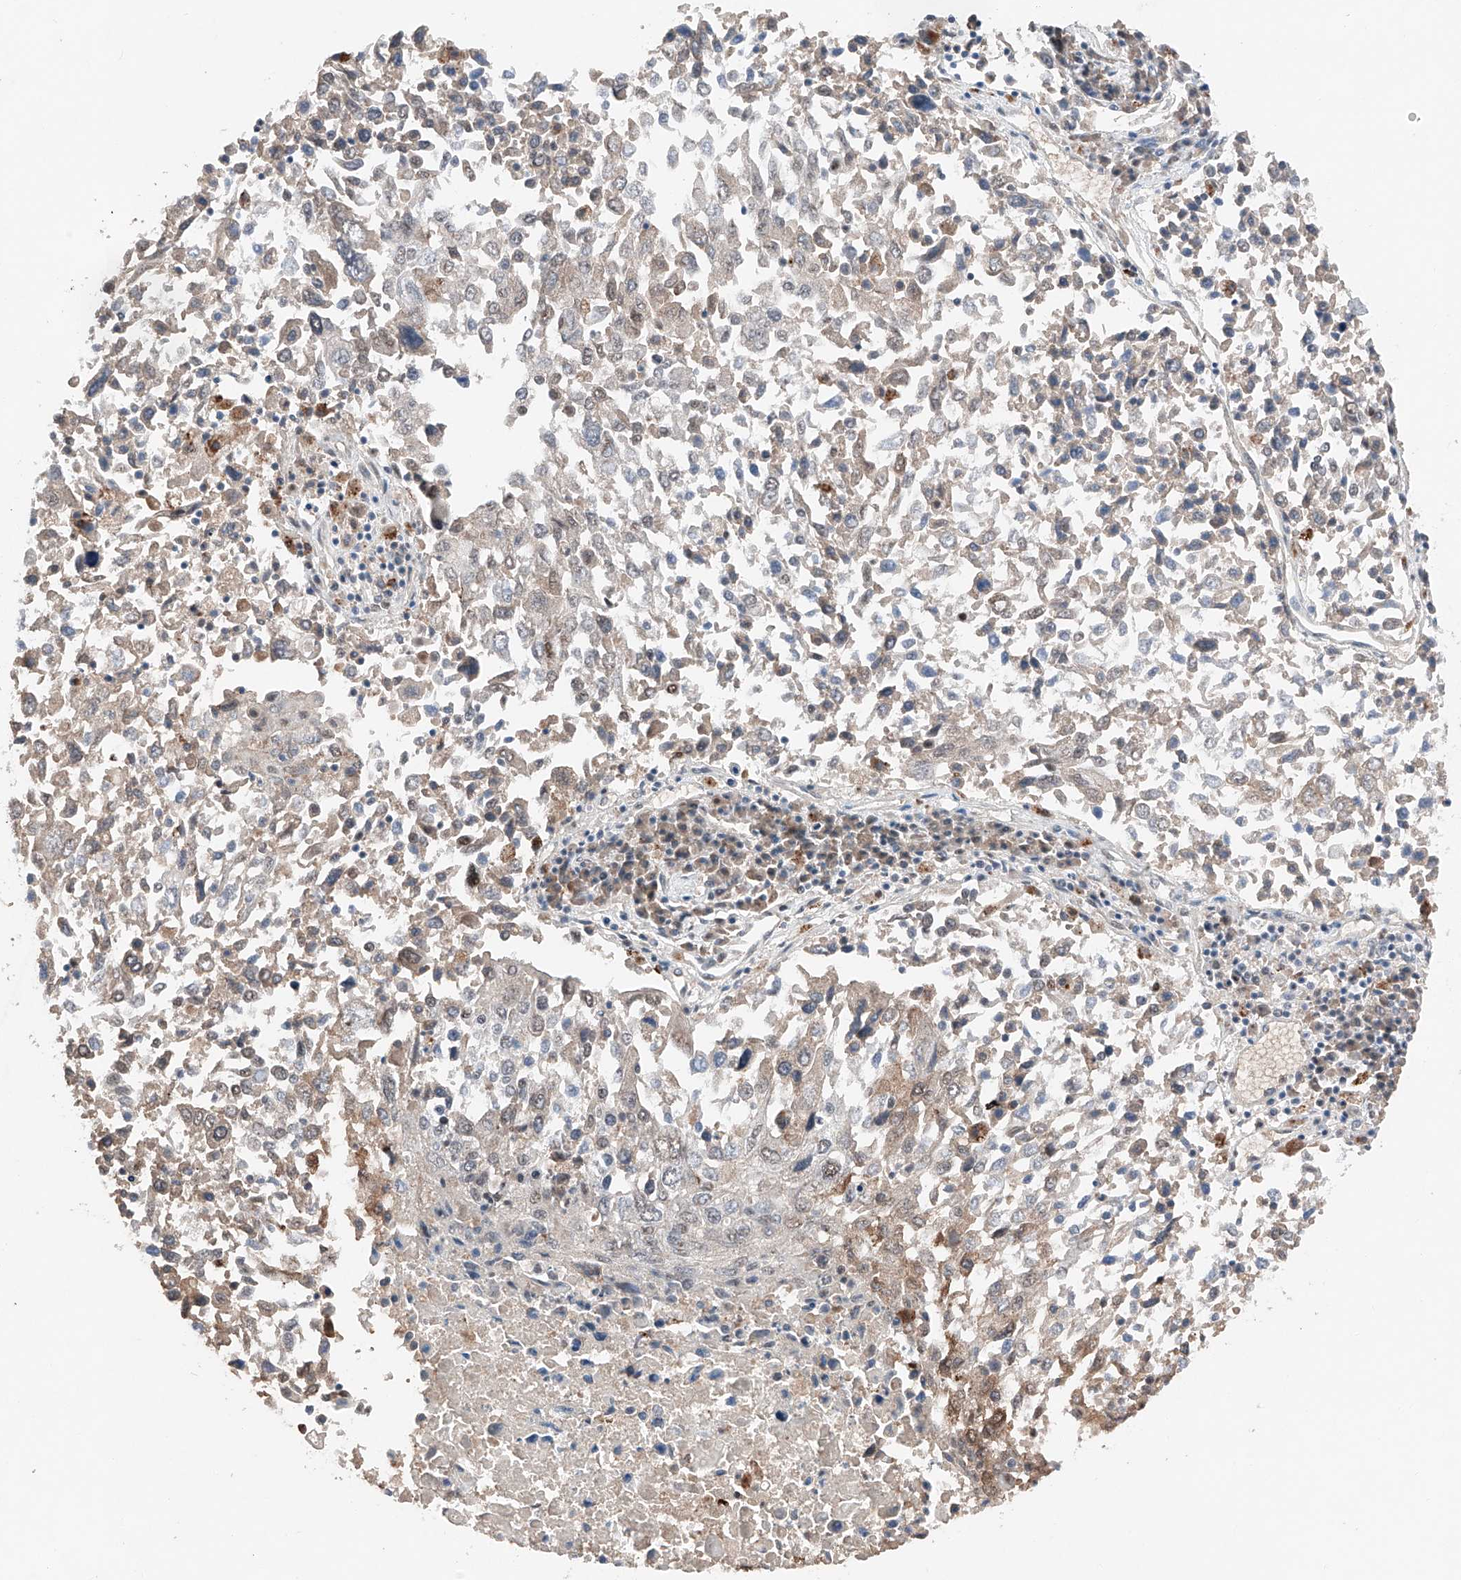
{"staining": {"intensity": "weak", "quantity": "<25%", "location": "cytoplasmic/membranous"}, "tissue": "lung cancer", "cell_type": "Tumor cells", "image_type": "cancer", "snomed": [{"axis": "morphology", "description": "Squamous cell carcinoma, NOS"}, {"axis": "topography", "description": "Lung"}], "caption": "The immunohistochemistry (IHC) histopathology image has no significant expression in tumor cells of lung cancer tissue.", "gene": "TBX4", "patient": {"sex": "male", "age": 65}}